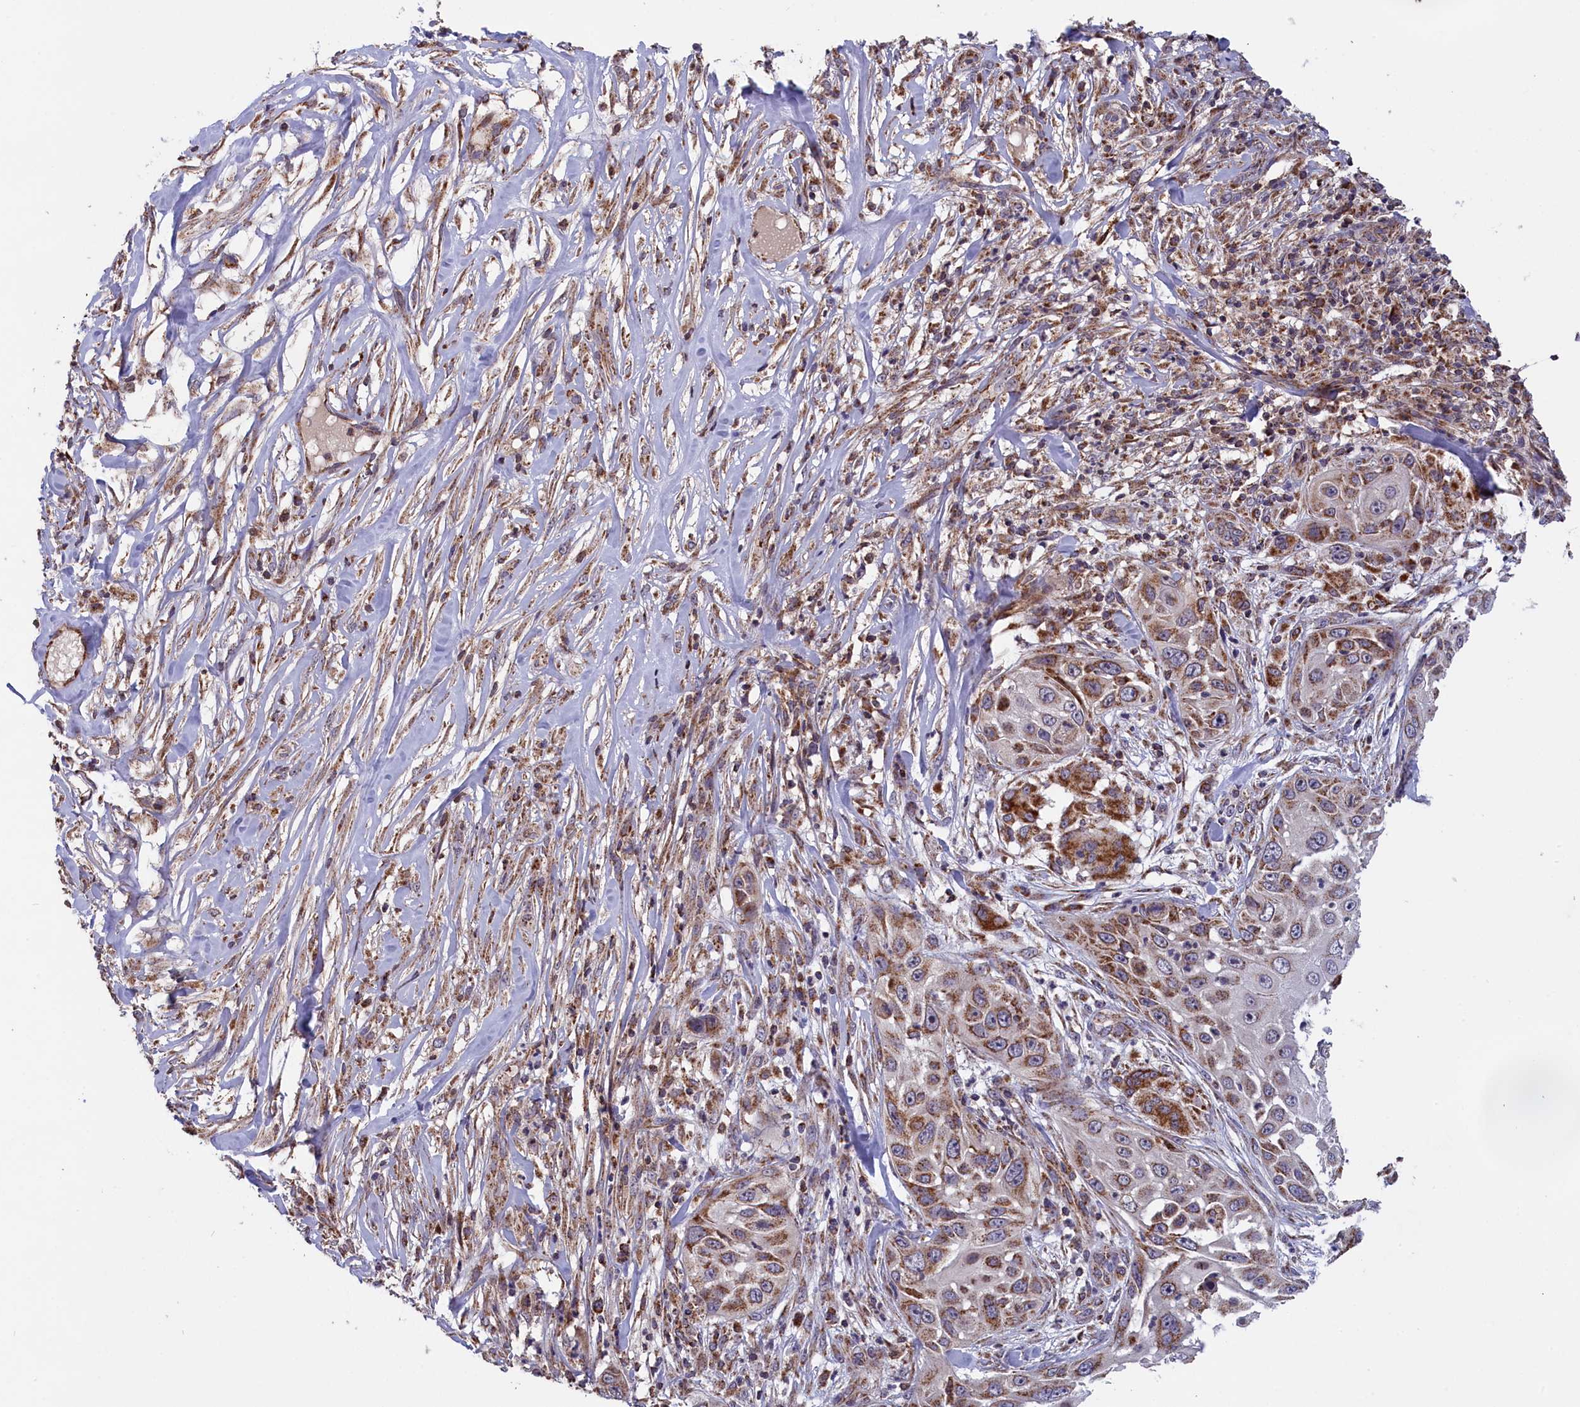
{"staining": {"intensity": "moderate", "quantity": "<25%", "location": "cytoplasmic/membranous"}, "tissue": "skin cancer", "cell_type": "Tumor cells", "image_type": "cancer", "snomed": [{"axis": "morphology", "description": "Squamous cell carcinoma, NOS"}, {"axis": "topography", "description": "Skin"}], "caption": "Immunohistochemistry (DAB (3,3'-diaminobenzidine)) staining of skin cancer reveals moderate cytoplasmic/membranous protein staining in about <25% of tumor cells.", "gene": "TIMM44", "patient": {"sex": "female", "age": 44}}